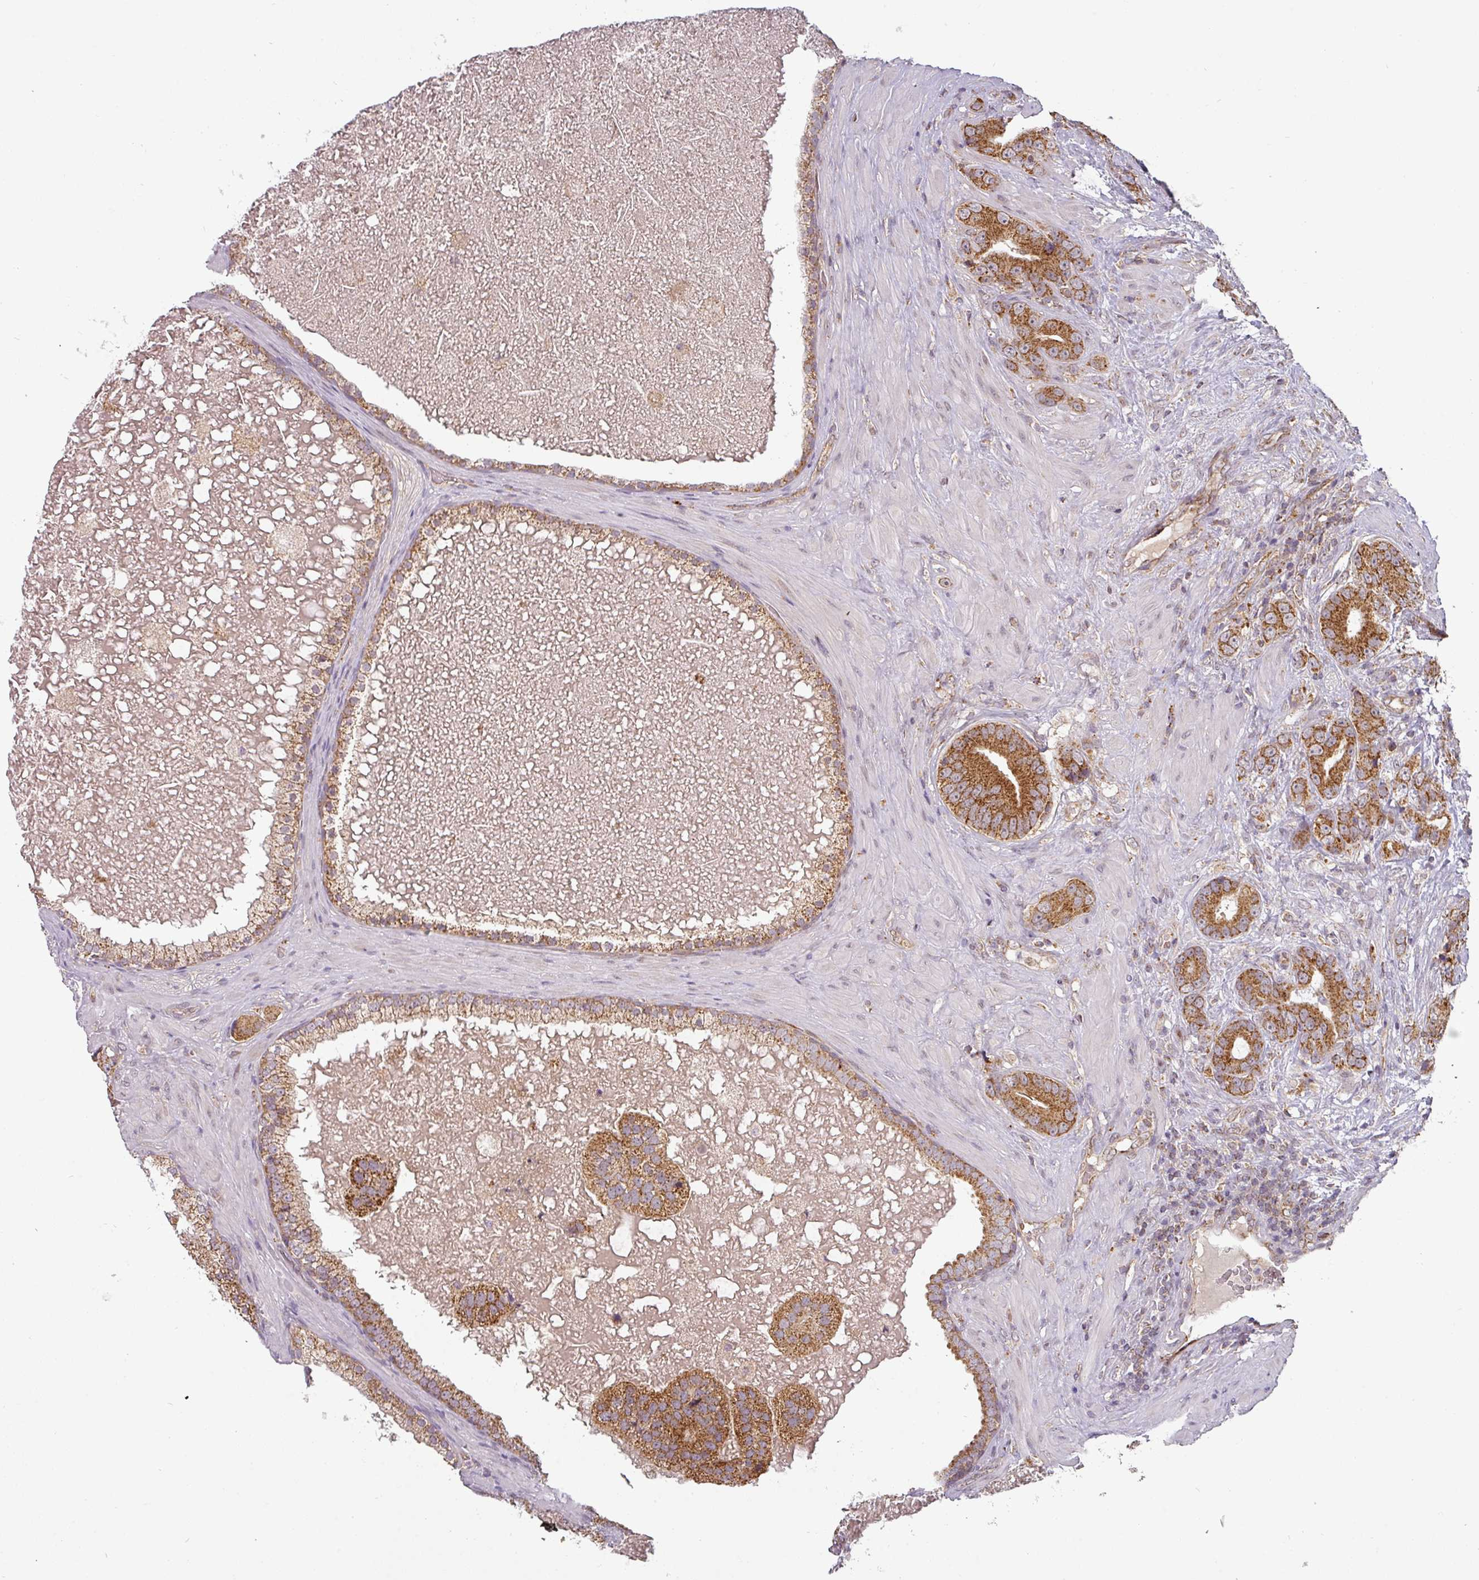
{"staining": {"intensity": "strong", "quantity": ">75%", "location": "cytoplasmic/membranous"}, "tissue": "prostate cancer", "cell_type": "Tumor cells", "image_type": "cancer", "snomed": [{"axis": "morphology", "description": "Adenocarcinoma, High grade"}, {"axis": "topography", "description": "Prostate"}], "caption": "Brown immunohistochemical staining in prostate cancer (adenocarcinoma (high-grade)) reveals strong cytoplasmic/membranous expression in approximately >75% of tumor cells.", "gene": "MRPS16", "patient": {"sex": "male", "age": 55}}